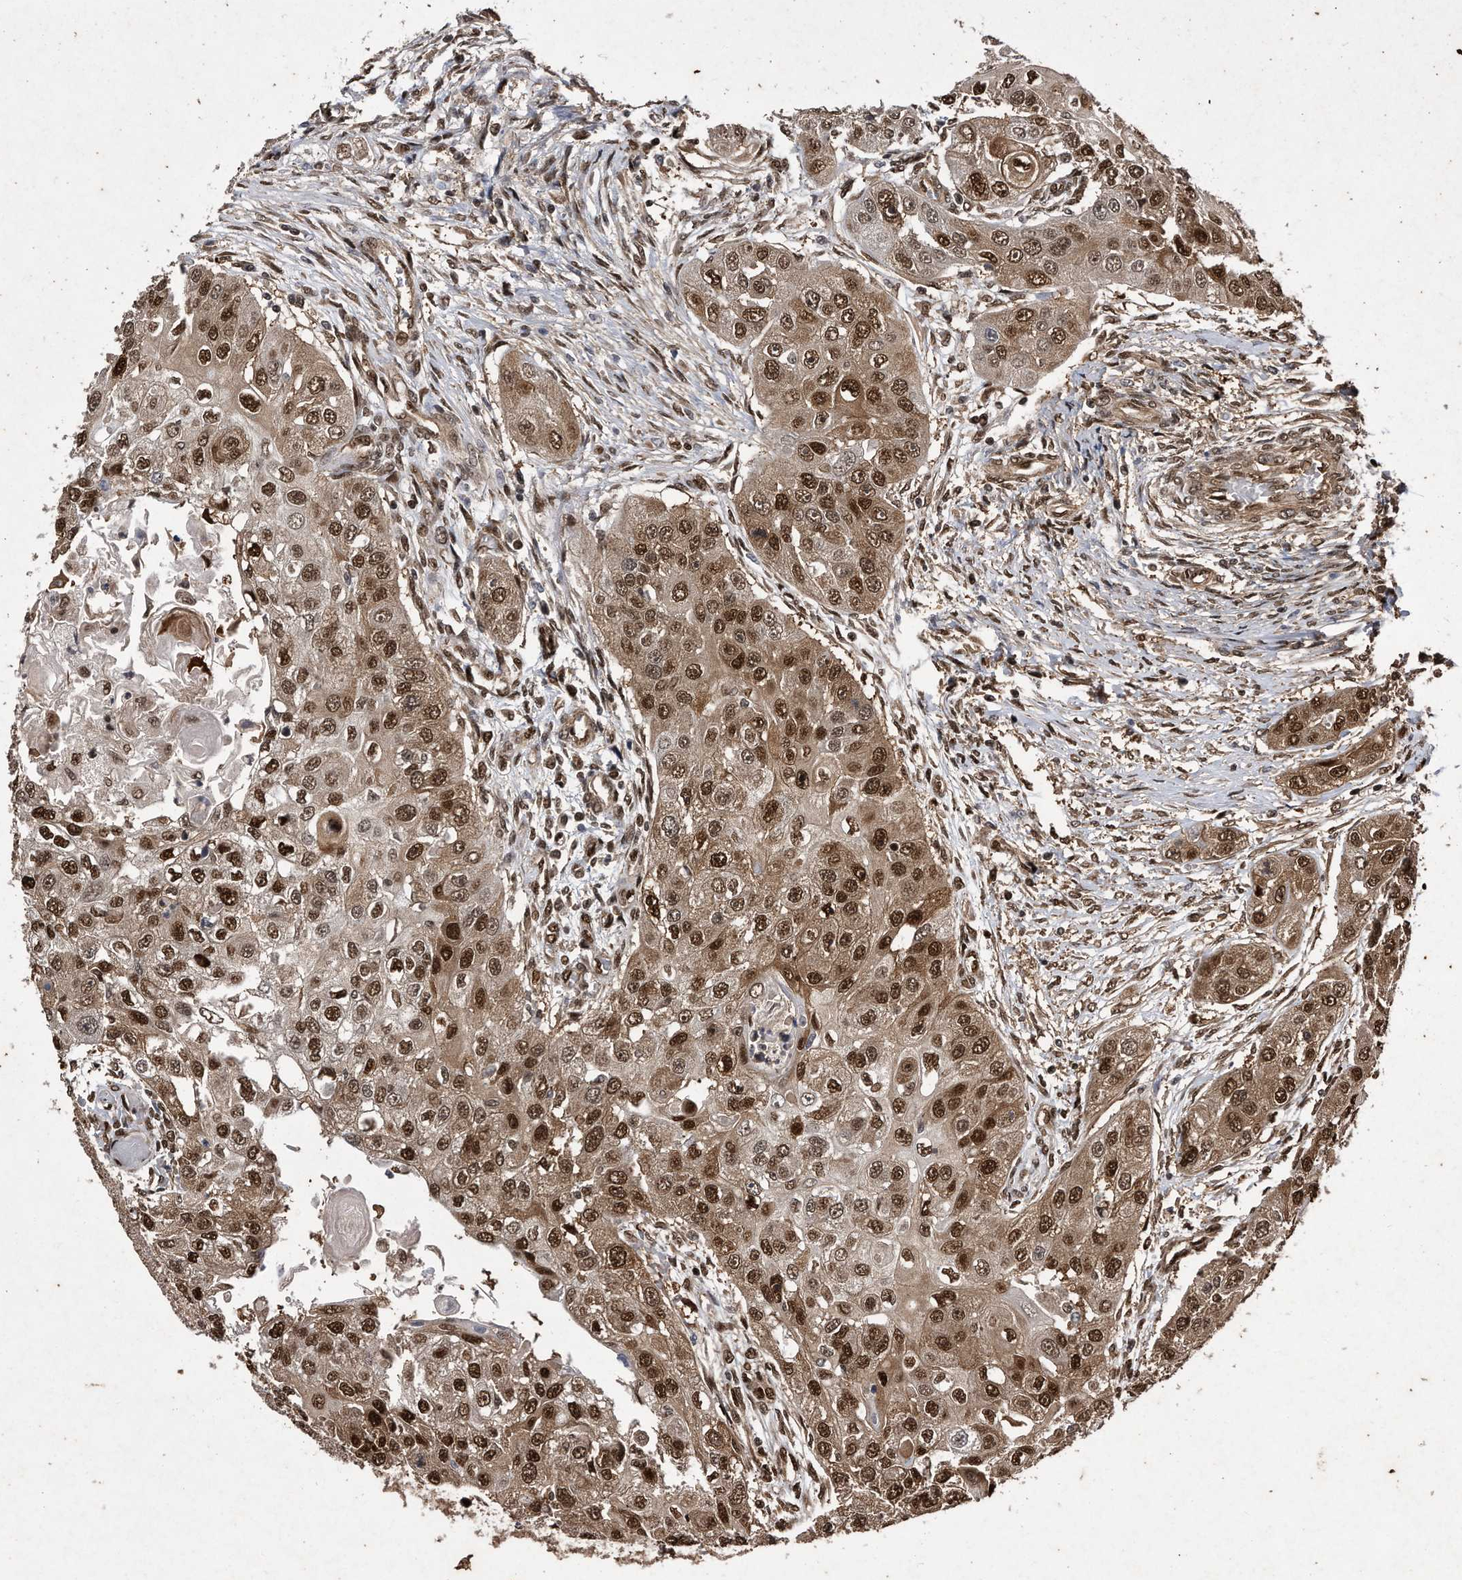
{"staining": {"intensity": "moderate", "quantity": ">75%", "location": "cytoplasmic/membranous,nuclear"}, "tissue": "head and neck cancer", "cell_type": "Tumor cells", "image_type": "cancer", "snomed": [{"axis": "morphology", "description": "Normal tissue, NOS"}, {"axis": "morphology", "description": "Squamous cell carcinoma, NOS"}, {"axis": "topography", "description": "Skeletal muscle"}, {"axis": "topography", "description": "Head-Neck"}], "caption": "DAB (3,3'-diaminobenzidine) immunohistochemical staining of human squamous cell carcinoma (head and neck) reveals moderate cytoplasmic/membranous and nuclear protein staining in approximately >75% of tumor cells.", "gene": "RAD23B", "patient": {"sex": "male", "age": 51}}